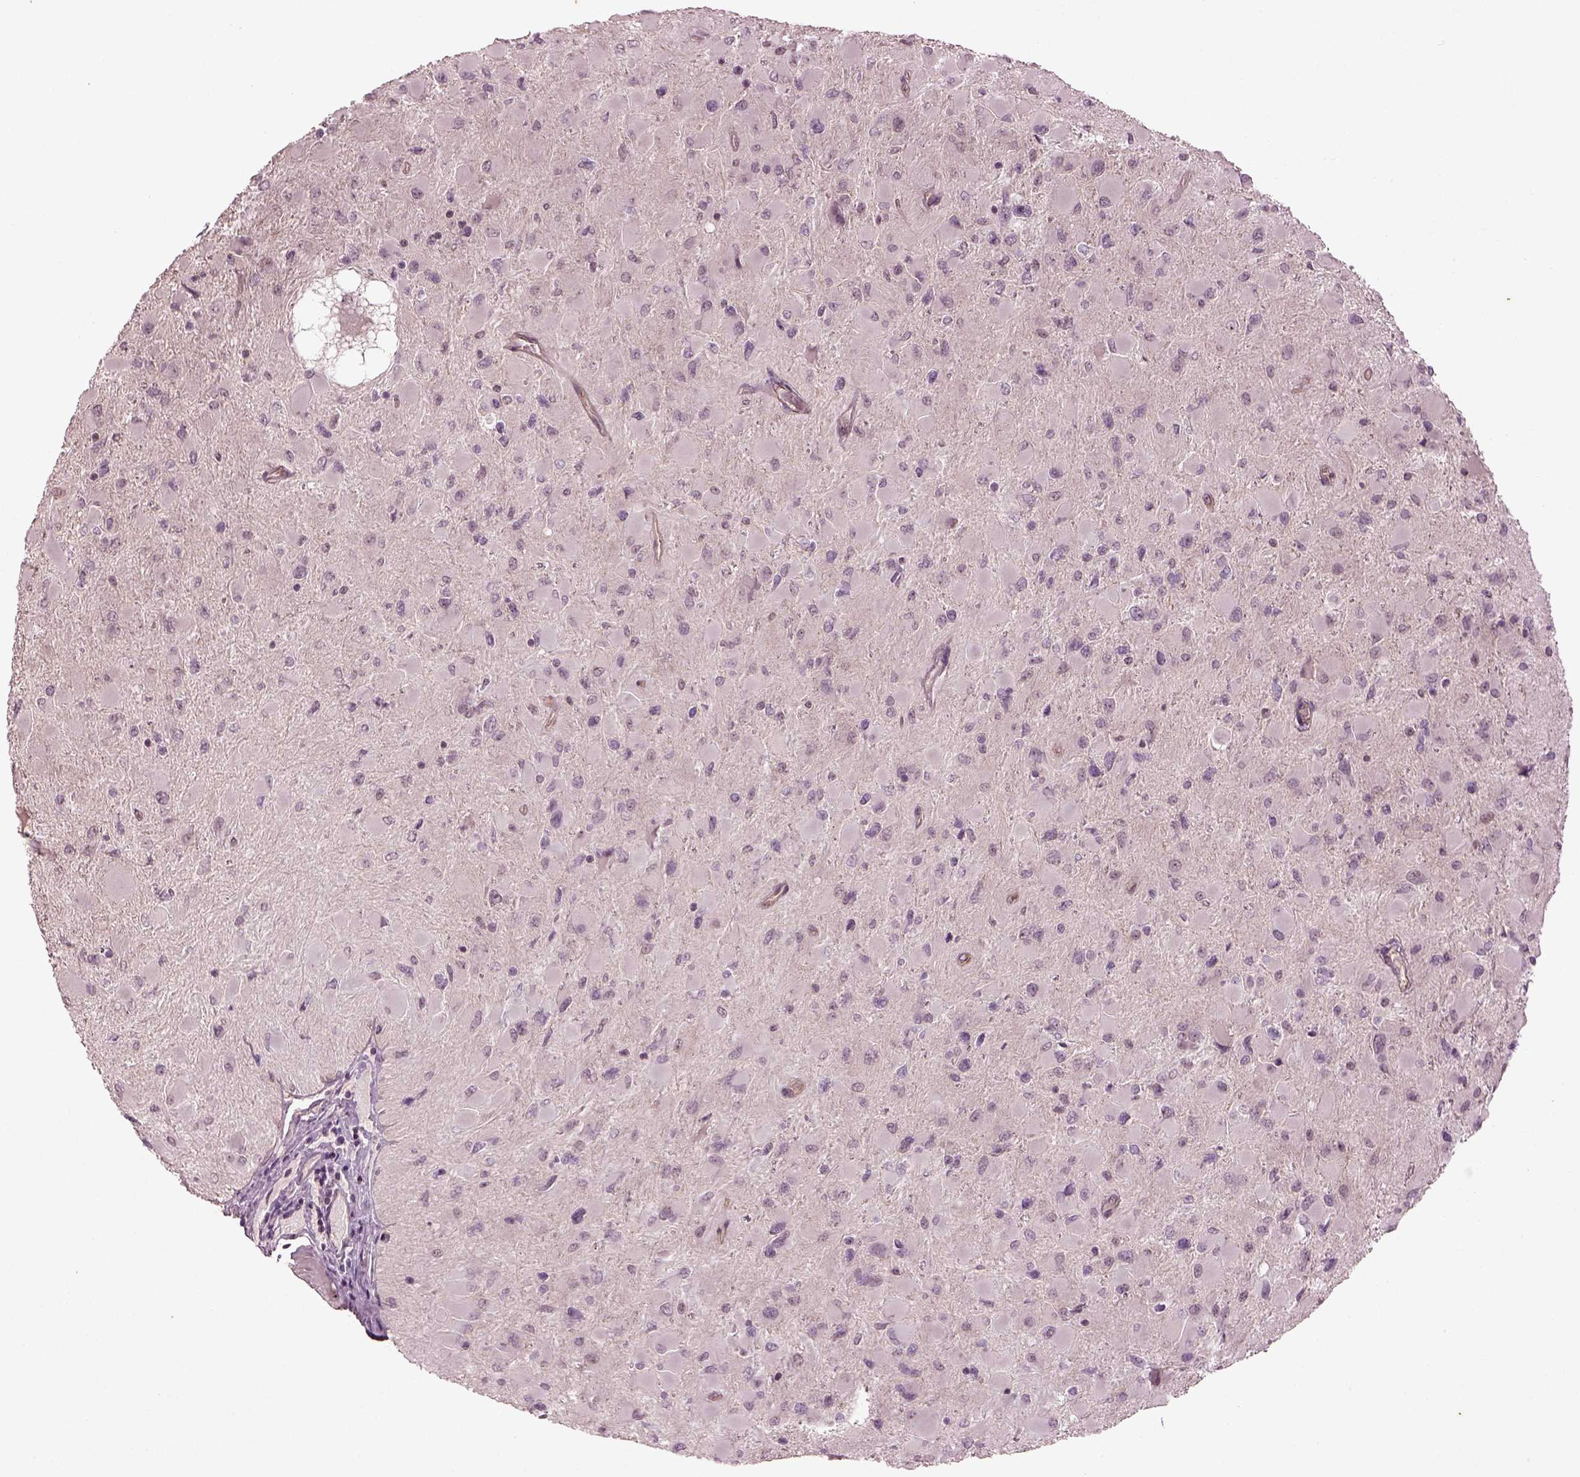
{"staining": {"intensity": "negative", "quantity": "none", "location": "none"}, "tissue": "glioma", "cell_type": "Tumor cells", "image_type": "cancer", "snomed": [{"axis": "morphology", "description": "Glioma, malignant, High grade"}, {"axis": "topography", "description": "Cerebral cortex"}], "caption": "This is an immunohistochemistry histopathology image of human high-grade glioma (malignant). There is no positivity in tumor cells.", "gene": "GNRH1", "patient": {"sex": "female", "age": 36}}